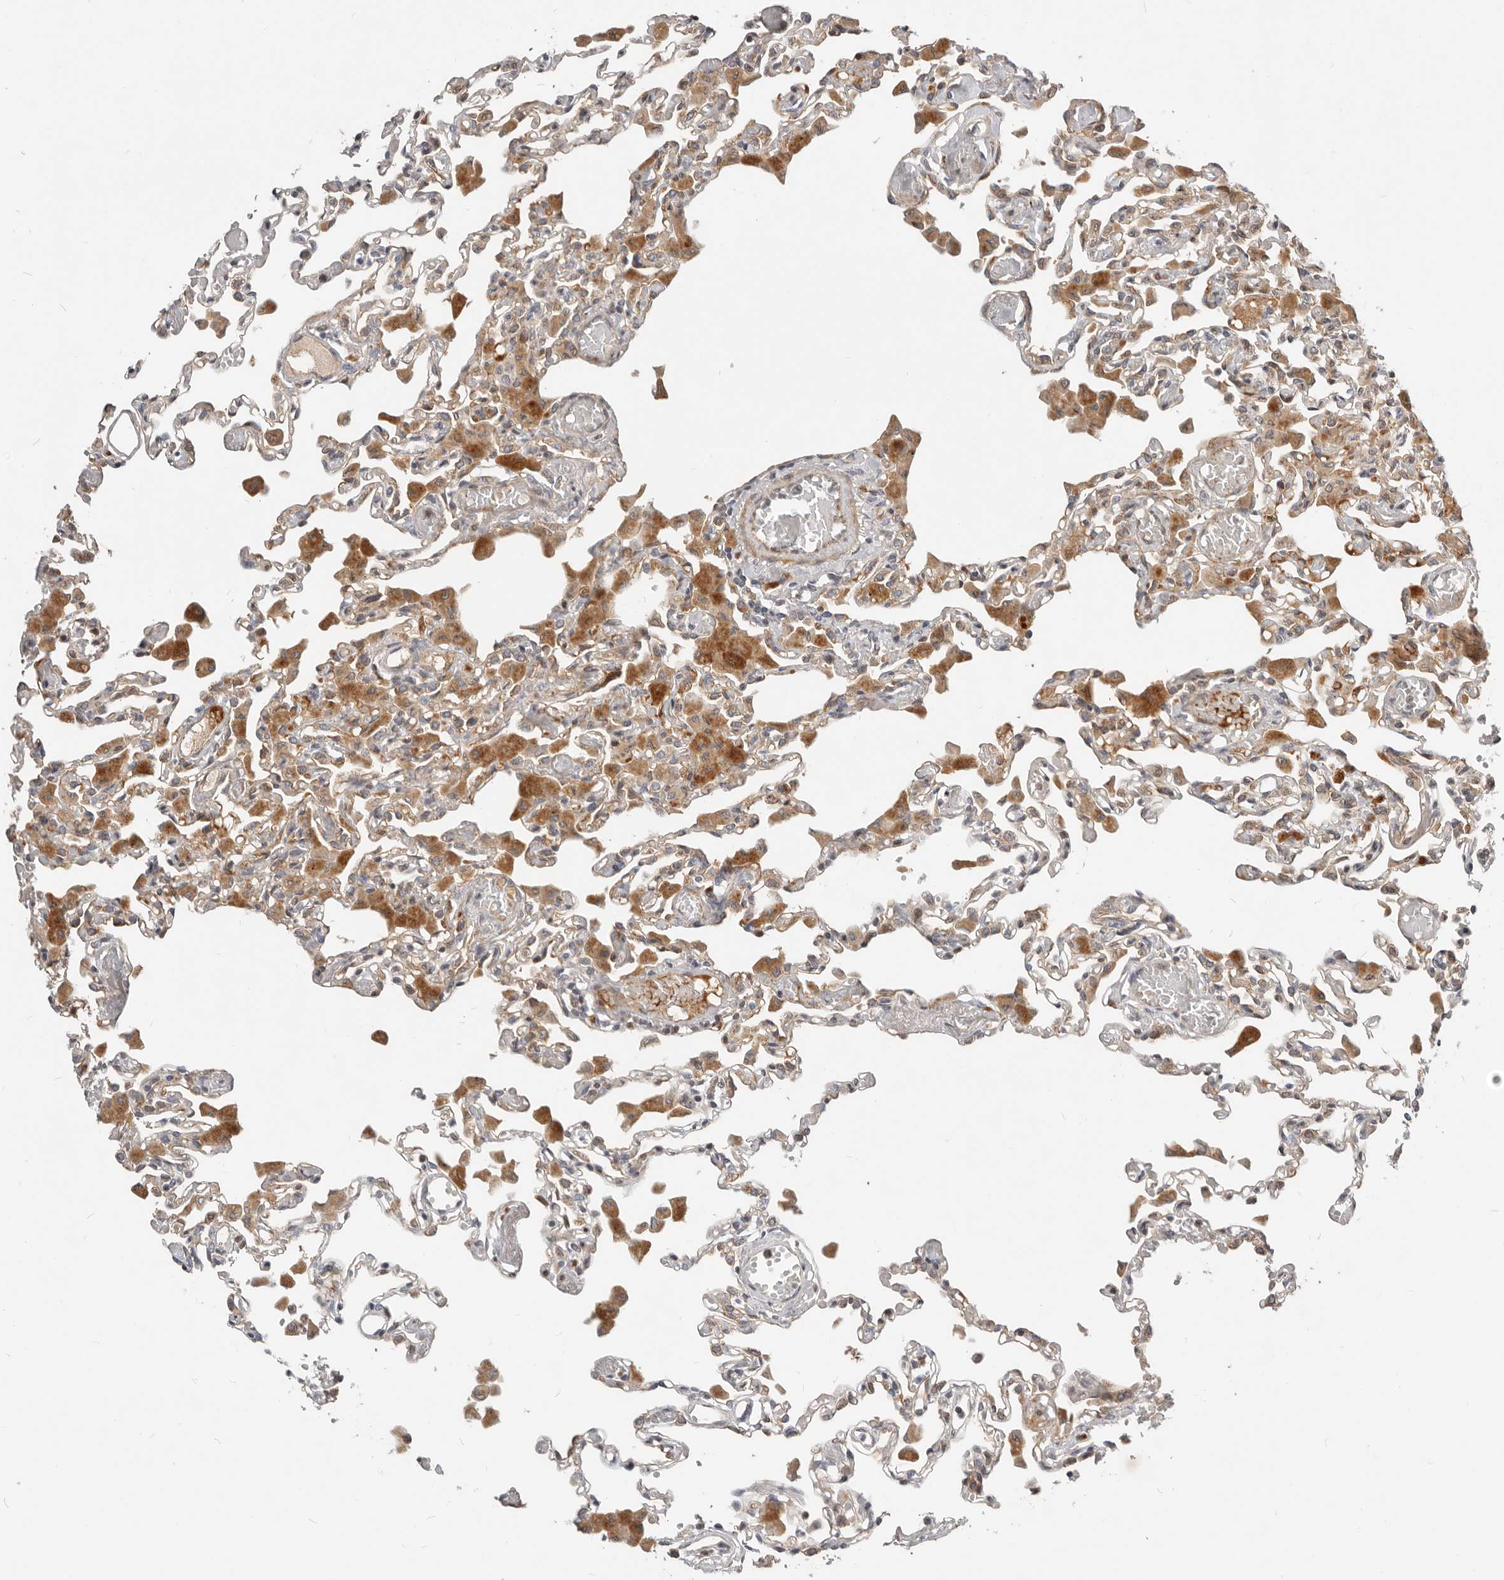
{"staining": {"intensity": "weak", "quantity": "25%-75%", "location": "cytoplasmic/membranous"}, "tissue": "lung", "cell_type": "Alveolar cells", "image_type": "normal", "snomed": [{"axis": "morphology", "description": "Normal tissue, NOS"}, {"axis": "topography", "description": "Bronchus"}, {"axis": "topography", "description": "Lung"}], "caption": "Lung stained with a brown dye shows weak cytoplasmic/membranous positive expression in about 25%-75% of alveolar cells.", "gene": "NPY4R2", "patient": {"sex": "female", "age": 49}}